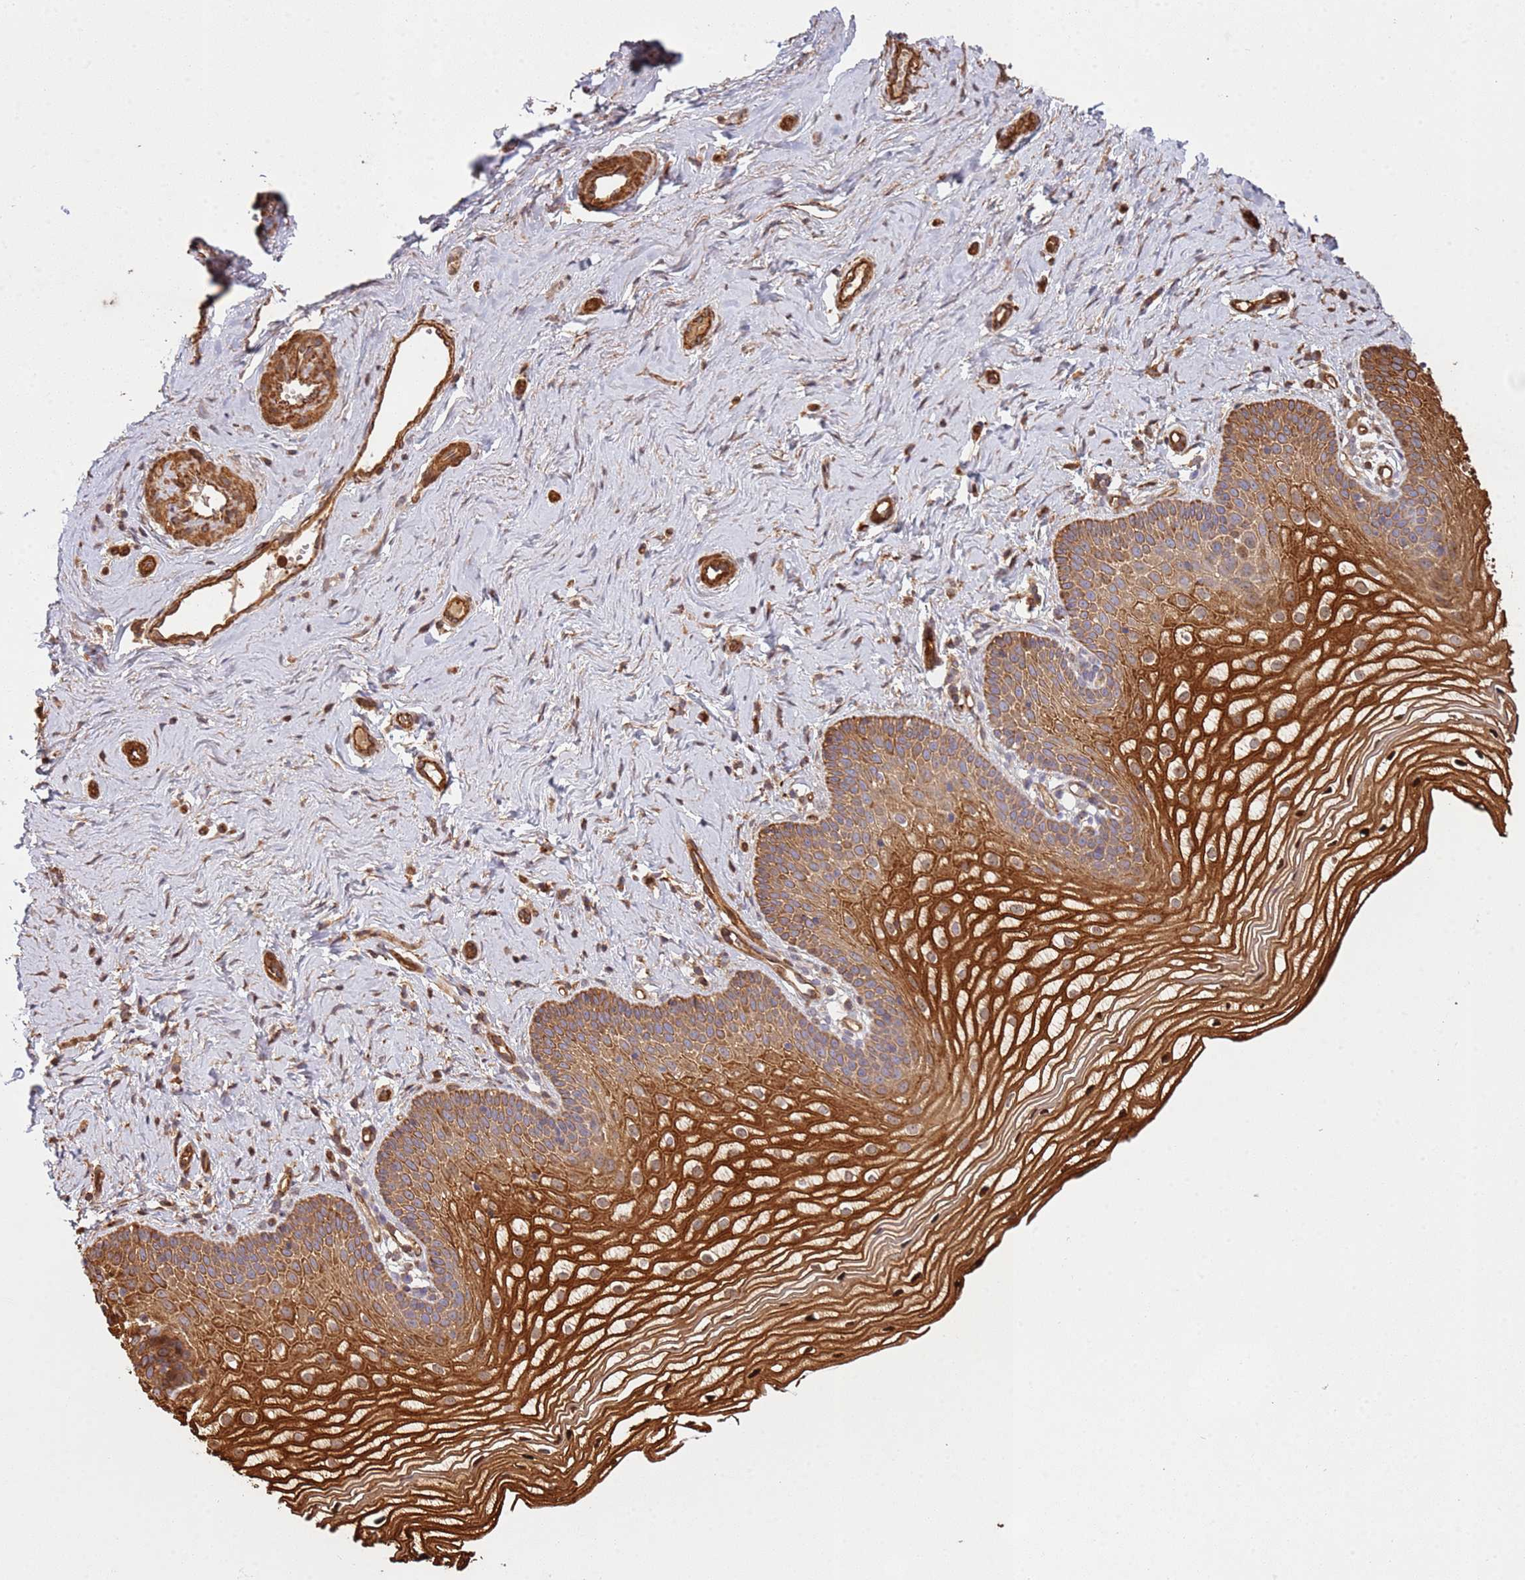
{"staining": {"intensity": "strong", "quantity": ">75%", "location": "cytoplasmic/membranous"}, "tissue": "vagina", "cell_type": "Squamous epithelial cells", "image_type": "normal", "snomed": [{"axis": "morphology", "description": "Normal tissue, NOS"}, {"axis": "topography", "description": "Vagina"}], "caption": "A micrograph of vagina stained for a protein demonstrates strong cytoplasmic/membranous brown staining in squamous epithelial cells. The staining was performed using DAB (3,3'-diaminobenzidine), with brown indicating positive protein expression. Nuclei are stained blue with hematoxylin.", "gene": "NDUFAF4", "patient": {"sex": "female", "age": 56}}